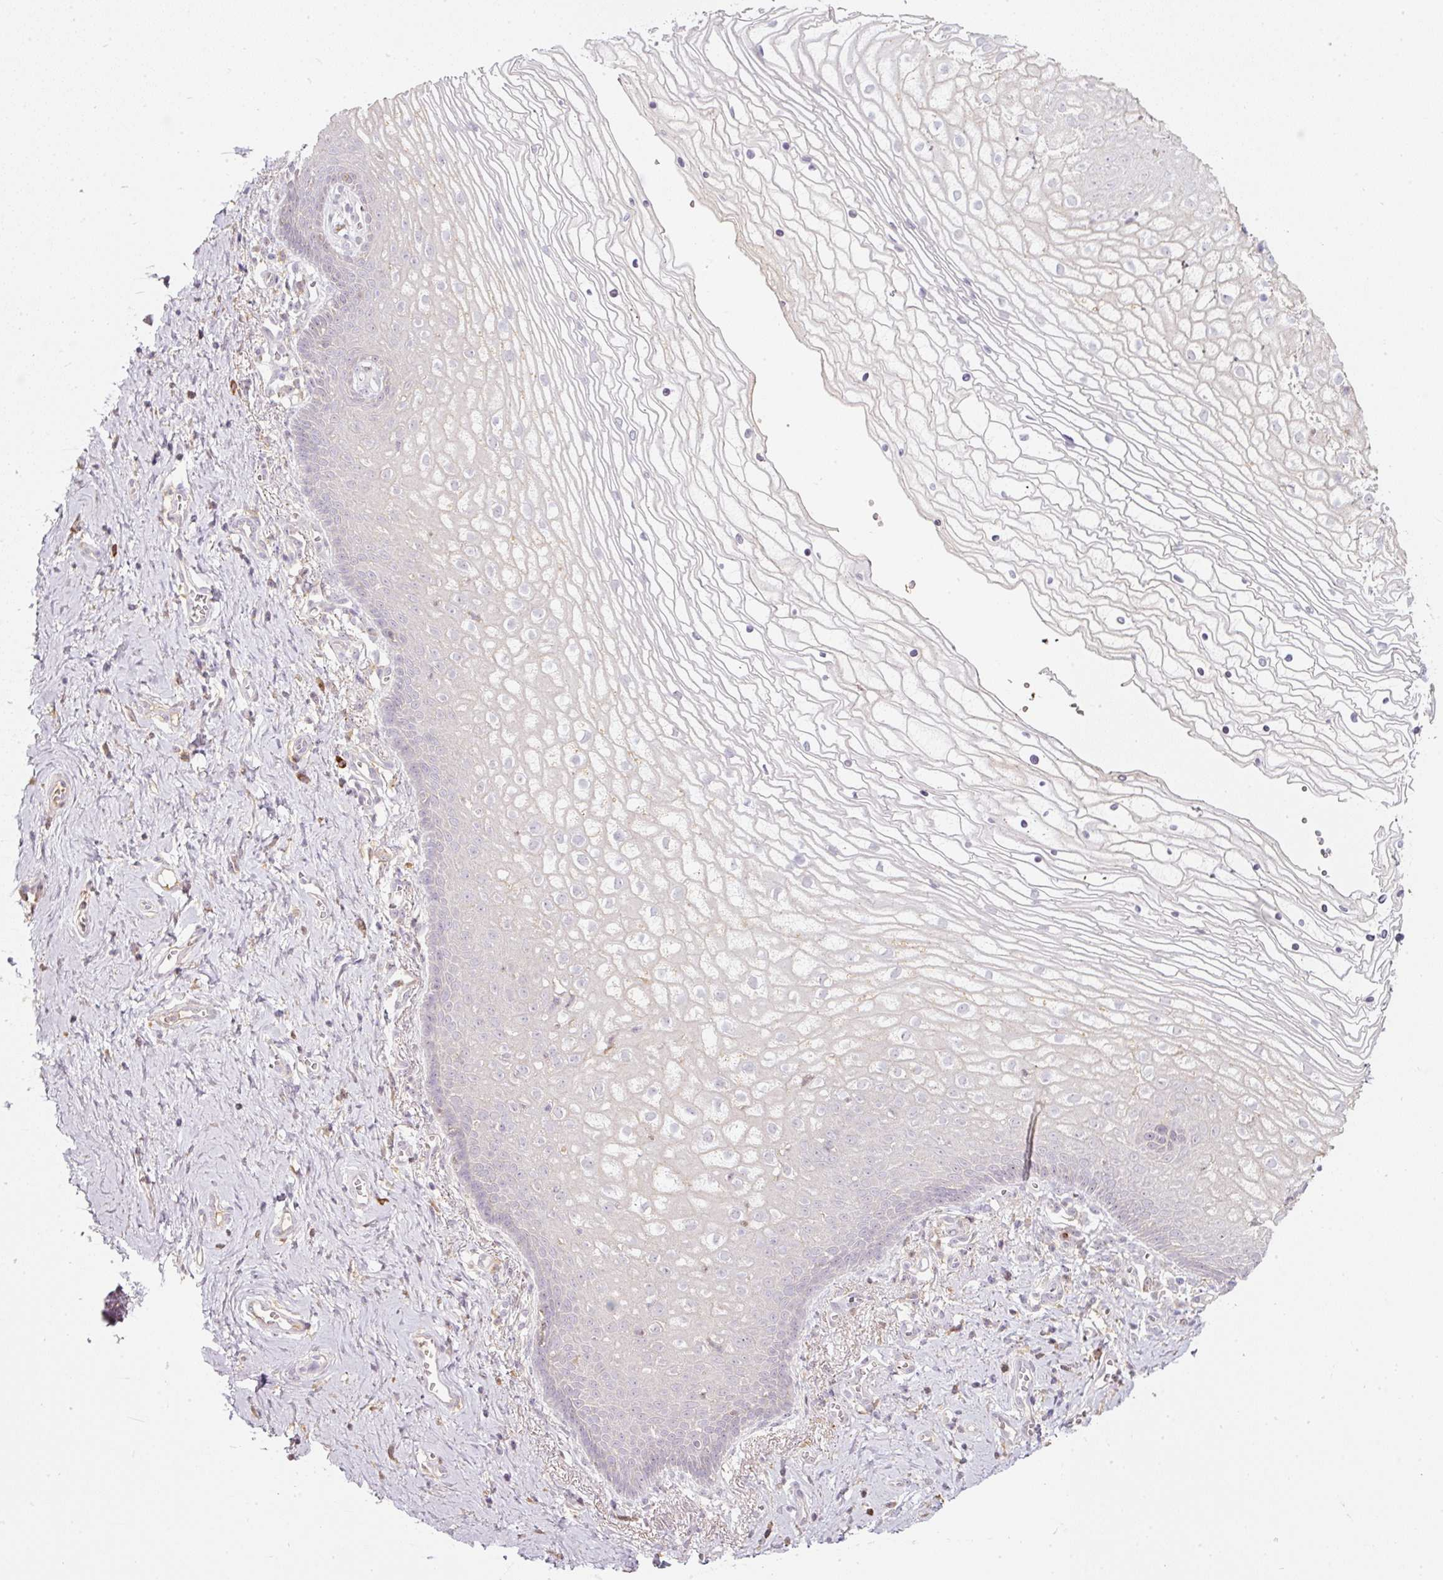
{"staining": {"intensity": "moderate", "quantity": "<25%", "location": "cytoplasmic/membranous"}, "tissue": "vagina", "cell_type": "Squamous epithelial cells", "image_type": "normal", "snomed": [{"axis": "morphology", "description": "Normal tissue, NOS"}, {"axis": "topography", "description": "Vagina"}], "caption": "Human vagina stained with a brown dye demonstrates moderate cytoplasmic/membranous positive staining in about <25% of squamous epithelial cells.", "gene": "TMEM37", "patient": {"sex": "female", "age": 56}}